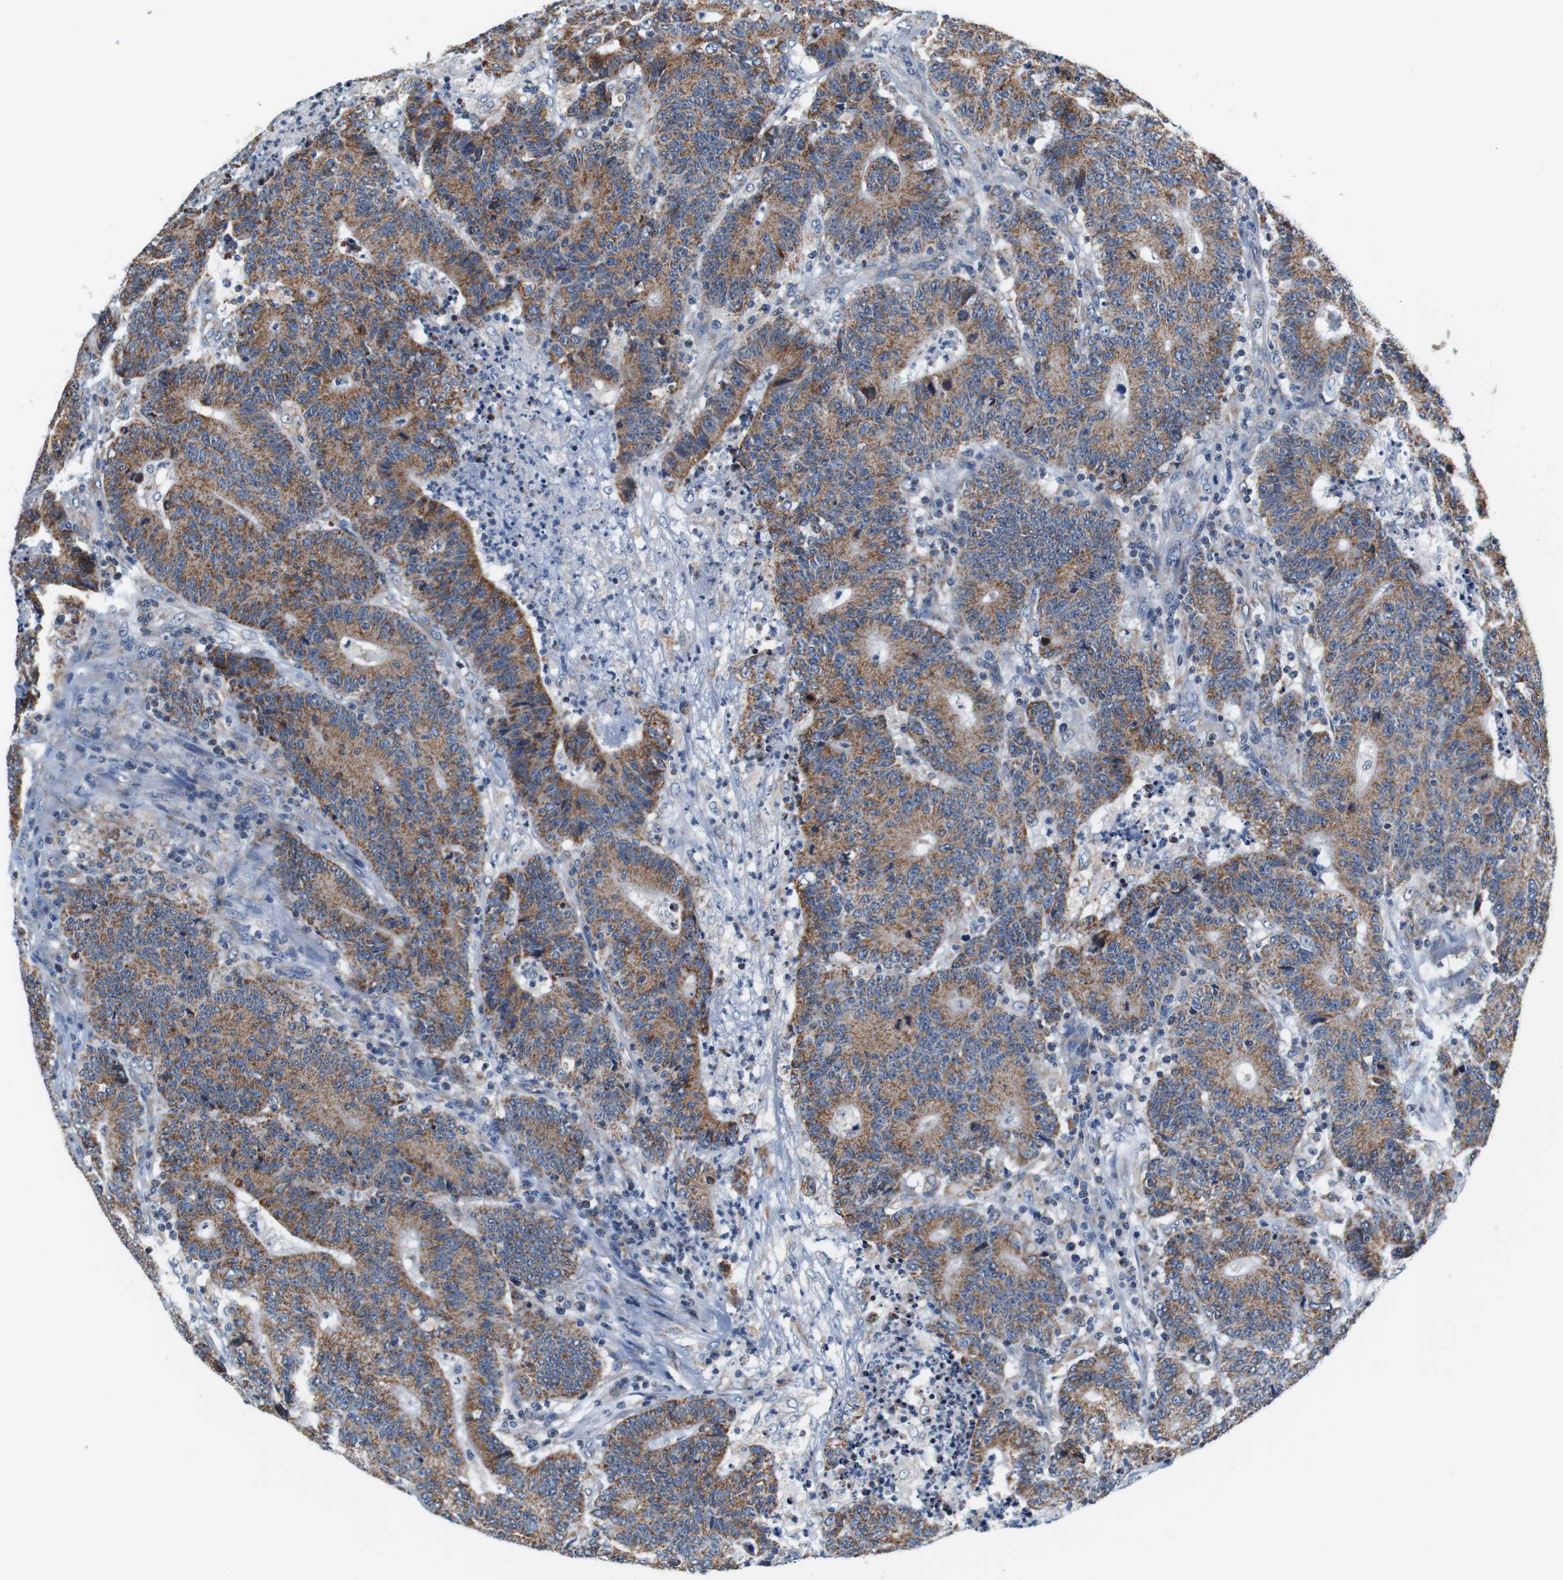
{"staining": {"intensity": "moderate", "quantity": ">75%", "location": "cytoplasmic/membranous"}, "tissue": "colorectal cancer", "cell_type": "Tumor cells", "image_type": "cancer", "snomed": [{"axis": "morphology", "description": "Normal tissue, NOS"}, {"axis": "morphology", "description": "Adenocarcinoma, NOS"}, {"axis": "topography", "description": "Colon"}], "caption": "A histopathology image of colorectal adenocarcinoma stained for a protein exhibits moderate cytoplasmic/membranous brown staining in tumor cells.", "gene": "LRP4", "patient": {"sex": "female", "age": 75}}